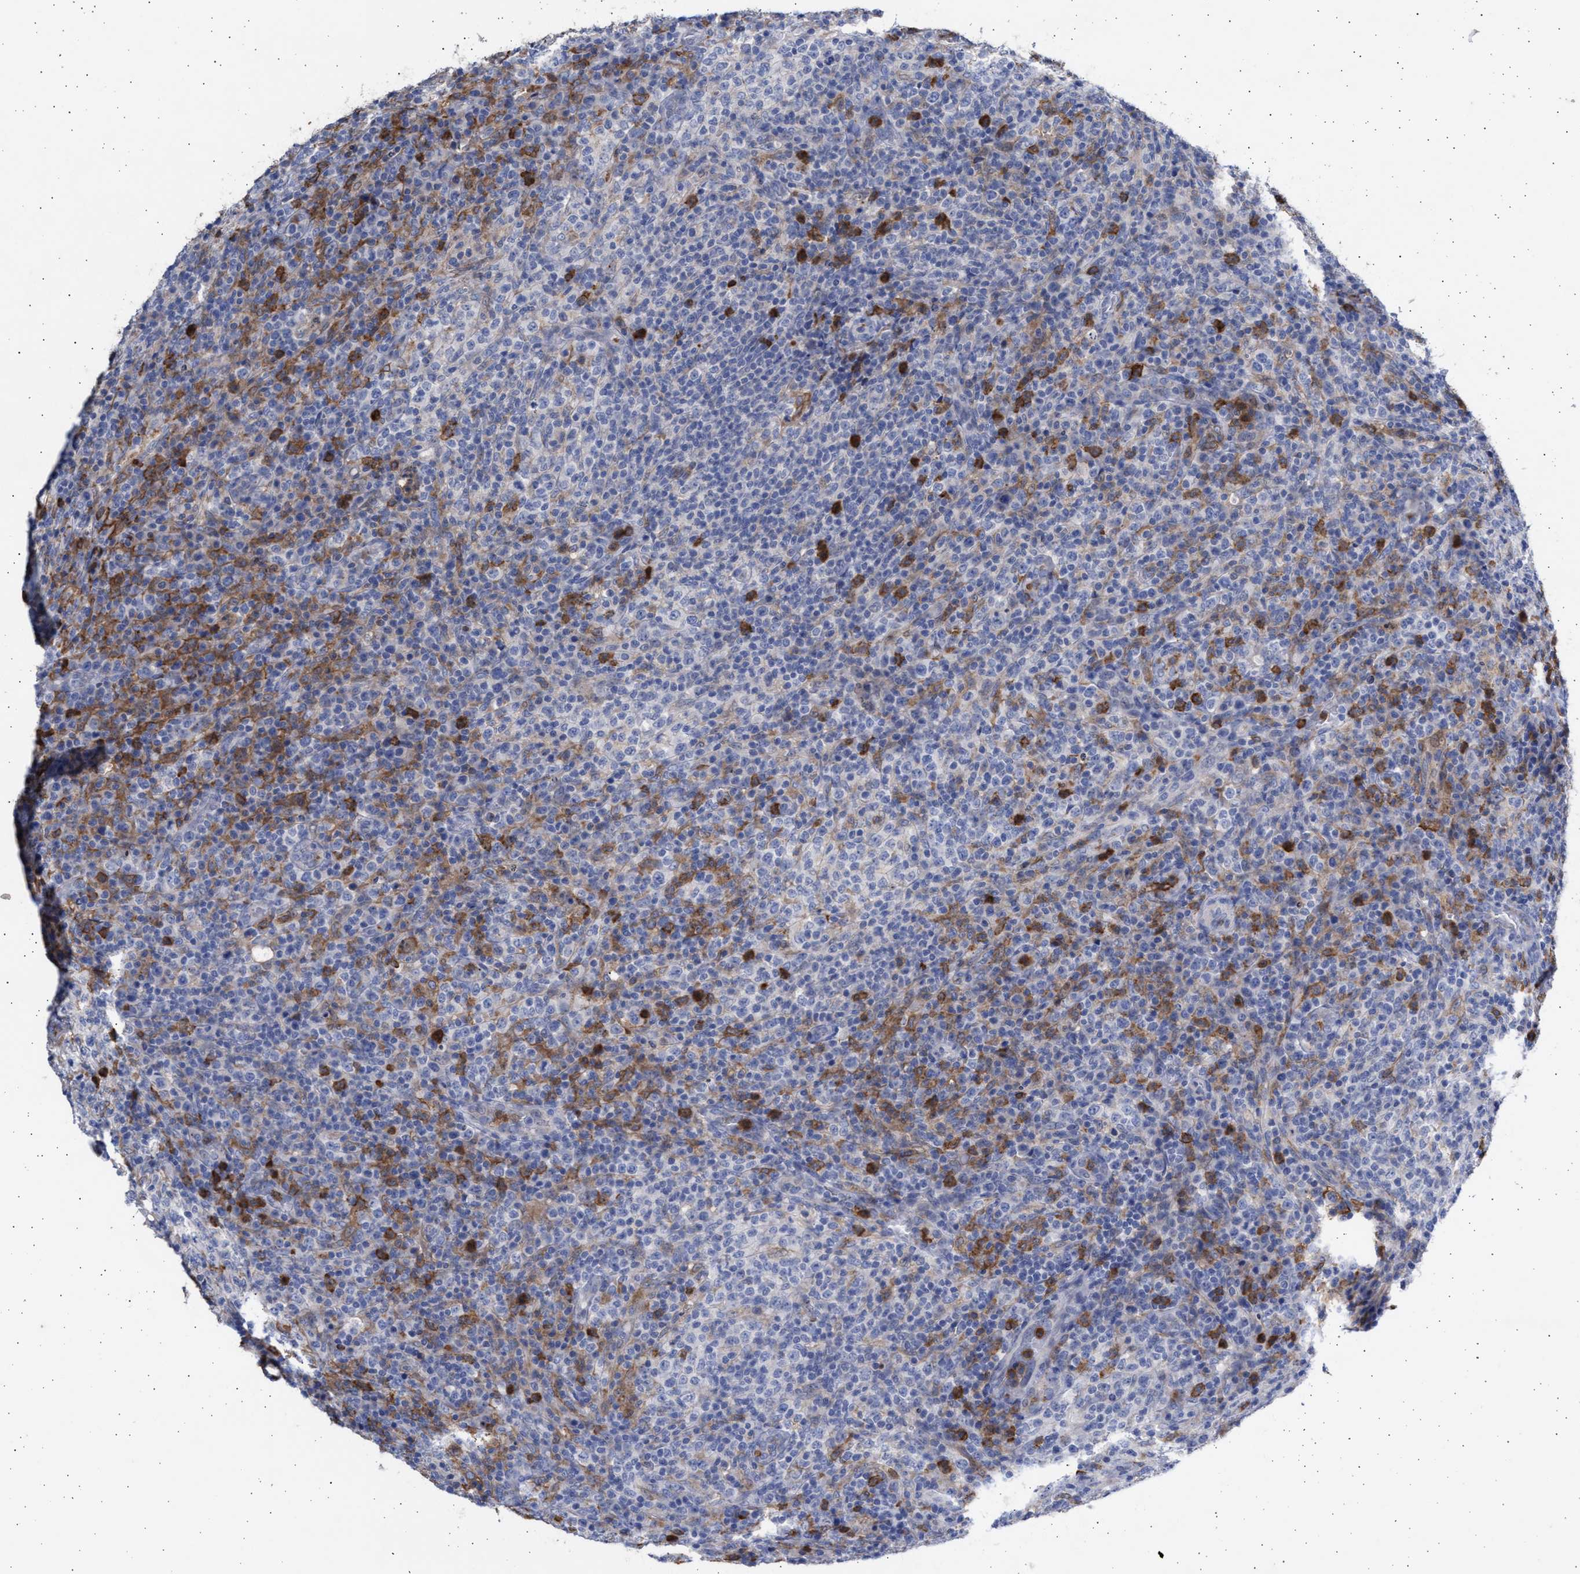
{"staining": {"intensity": "moderate", "quantity": "<25%", "location": "cytoplasmic/membranous"}, "tissue": "lymphoma", "cell_type": "Tumor cells", "image_type": "cancer", "snomed": [{"axis": "morphology", "description": "Malignant lymphoma, non-Hodgkin's type, High grade"}, {"axis": "topography", "description": "Lymph node"}], "caption": "DAB immunohistochemical staining of lymphoma exhibits moderate cytoplasmic/membranous protein positivity in approximately <25% of tumor cells. The staining was performed using DAB, with brown indicating positive protein expression. Nuclei are stained blue with hematoxylin.", "gene": "FCER1A", "patient": {"sex": "female", "age": 76}}